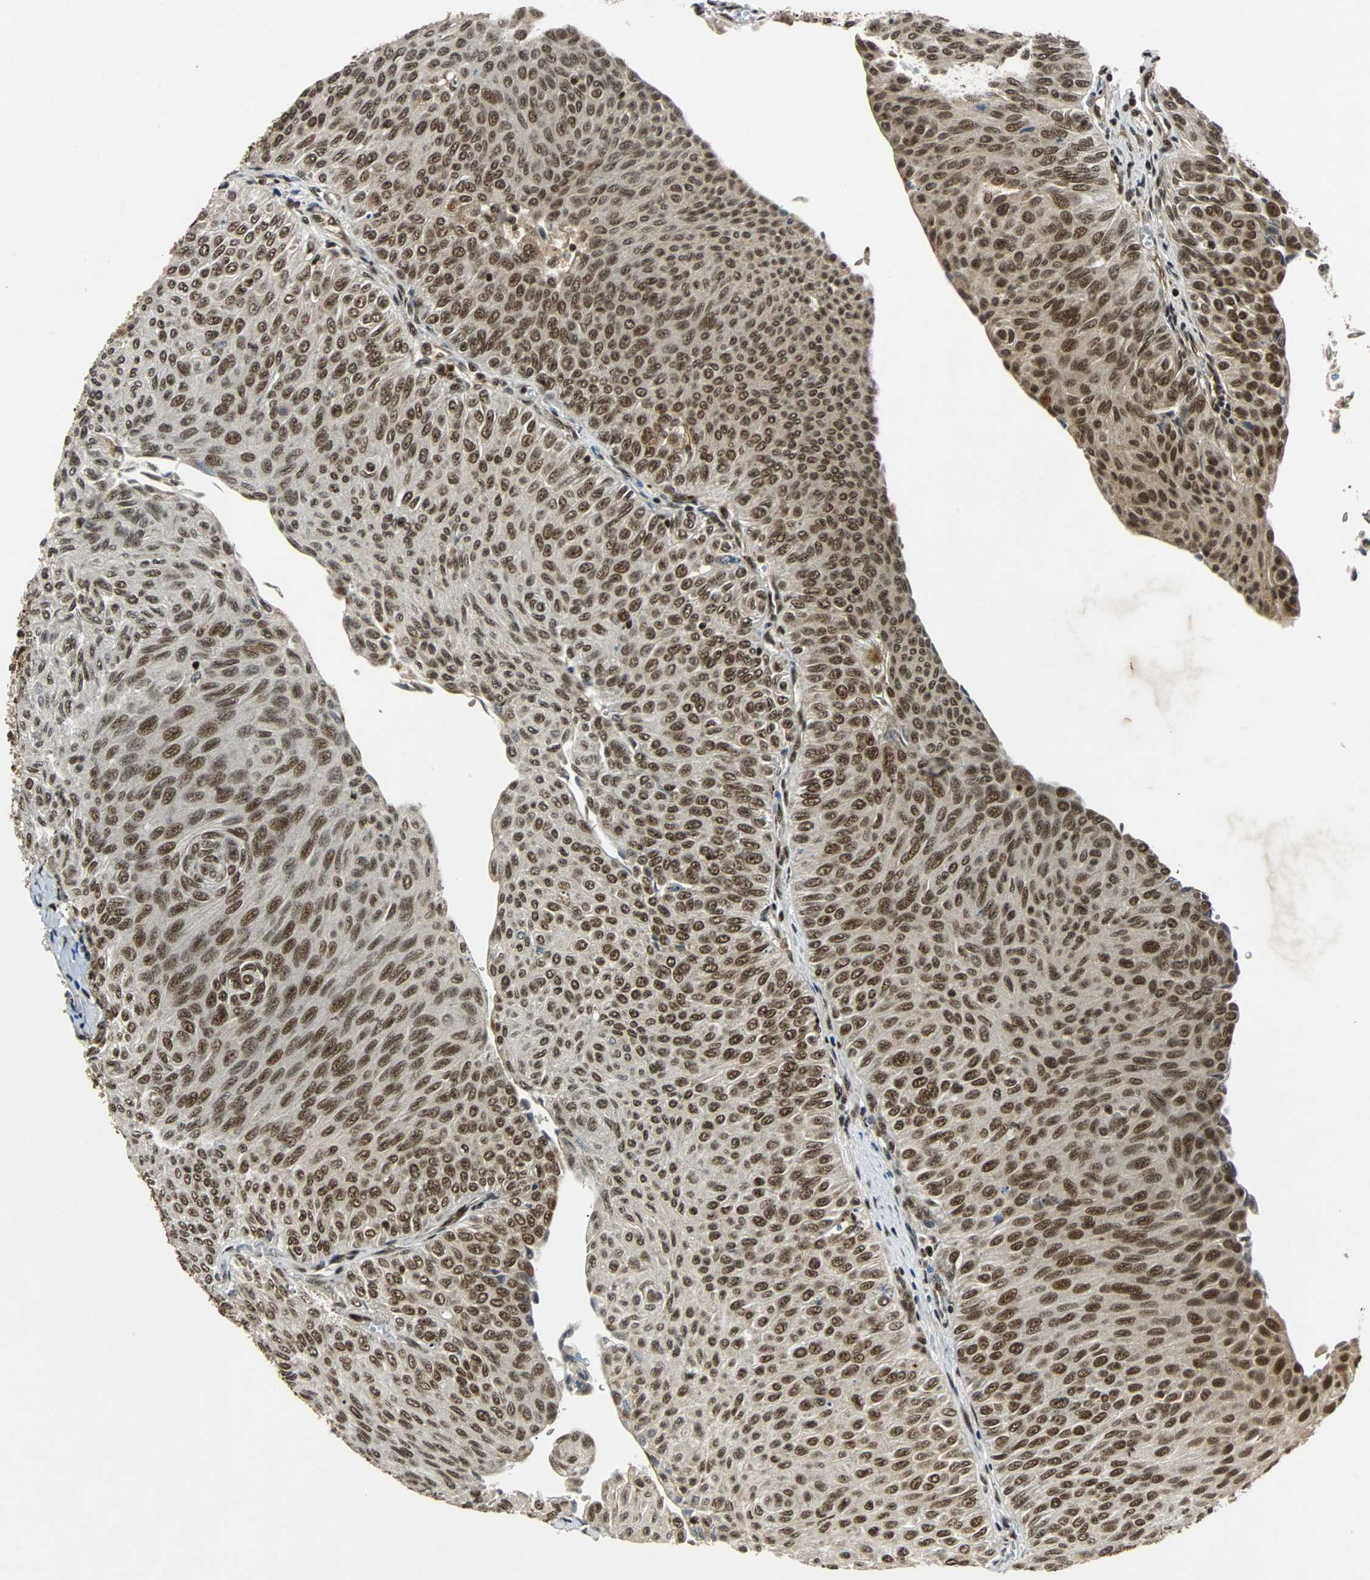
{"staining": {"intensity": "strong", "quantity": ">75%", "location": "cytoplasmic/membranous,nuclear"}, "tissue": "urothelial cancer", "cell_type": "Tumor cells", "image_type": "cancer", "snomed": [{"axis": "morphology", "description": "Urothelial carcinoma, Low grade"}, {"axis": "topography", "description": "Urinary bladder"}], "caption": "Urothelial cancer stained with a protein marker displays strong staining in tumor cells.", "gene": "TAF5", "patient": {"sex": "male", "age": 78}}